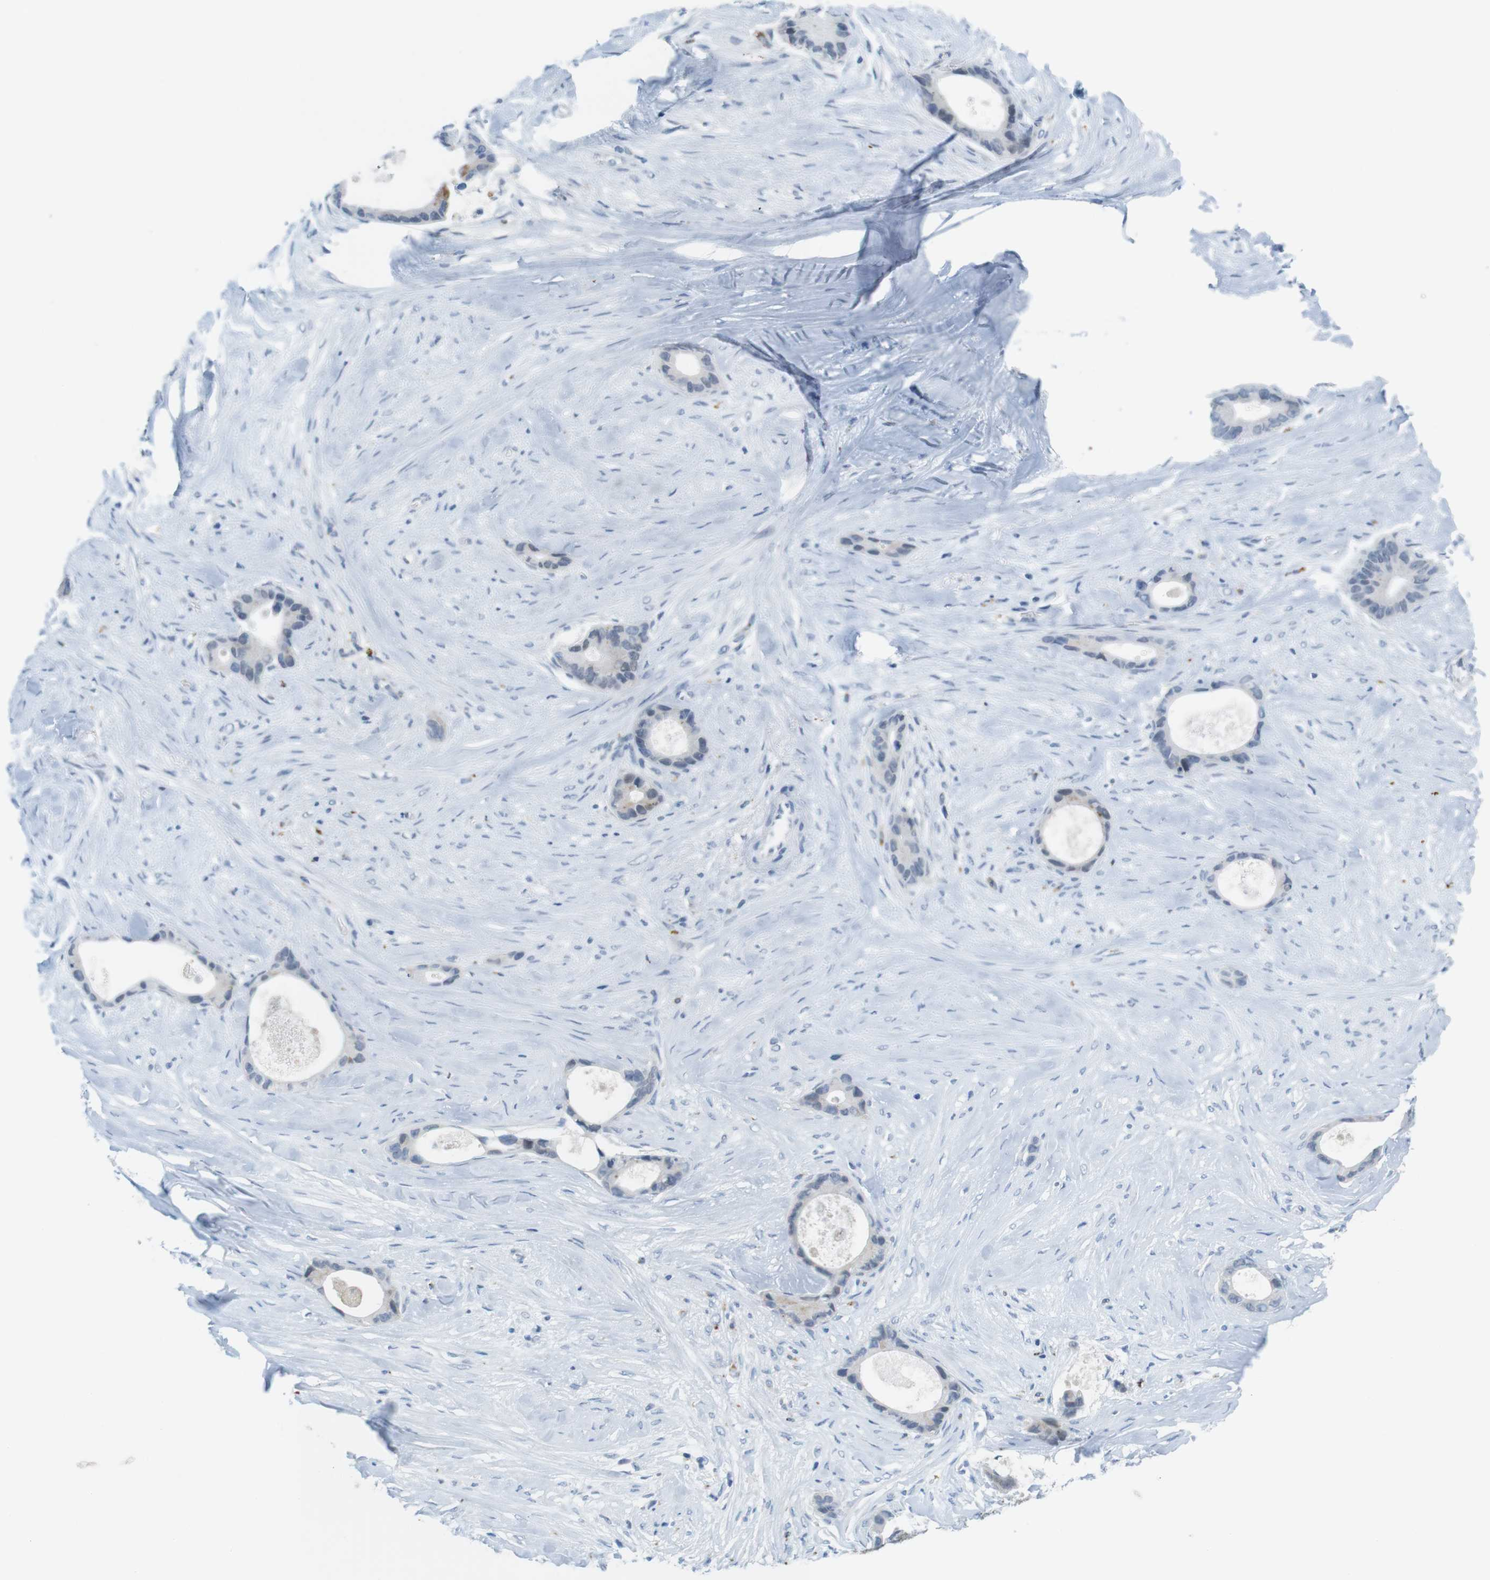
{"staining": {"intensity": "negative", "quantity": "none", "location": "none"}, "tissue": "liver cancer", "cell_type": "Tumor cells", "image_type": "cancer", "snomed": [{"axis": "morphology", "description": "Cholangiocarcinoma"}, {"axis": "topography", "description": "Liver"}], "caption": "This is an immunohistochemistry micrograph of cholangiocarcinoma (liver). There is no staining in tumor cells.", "gene": "YIPF1", "patient": {"sex": "female", "age": 55}}